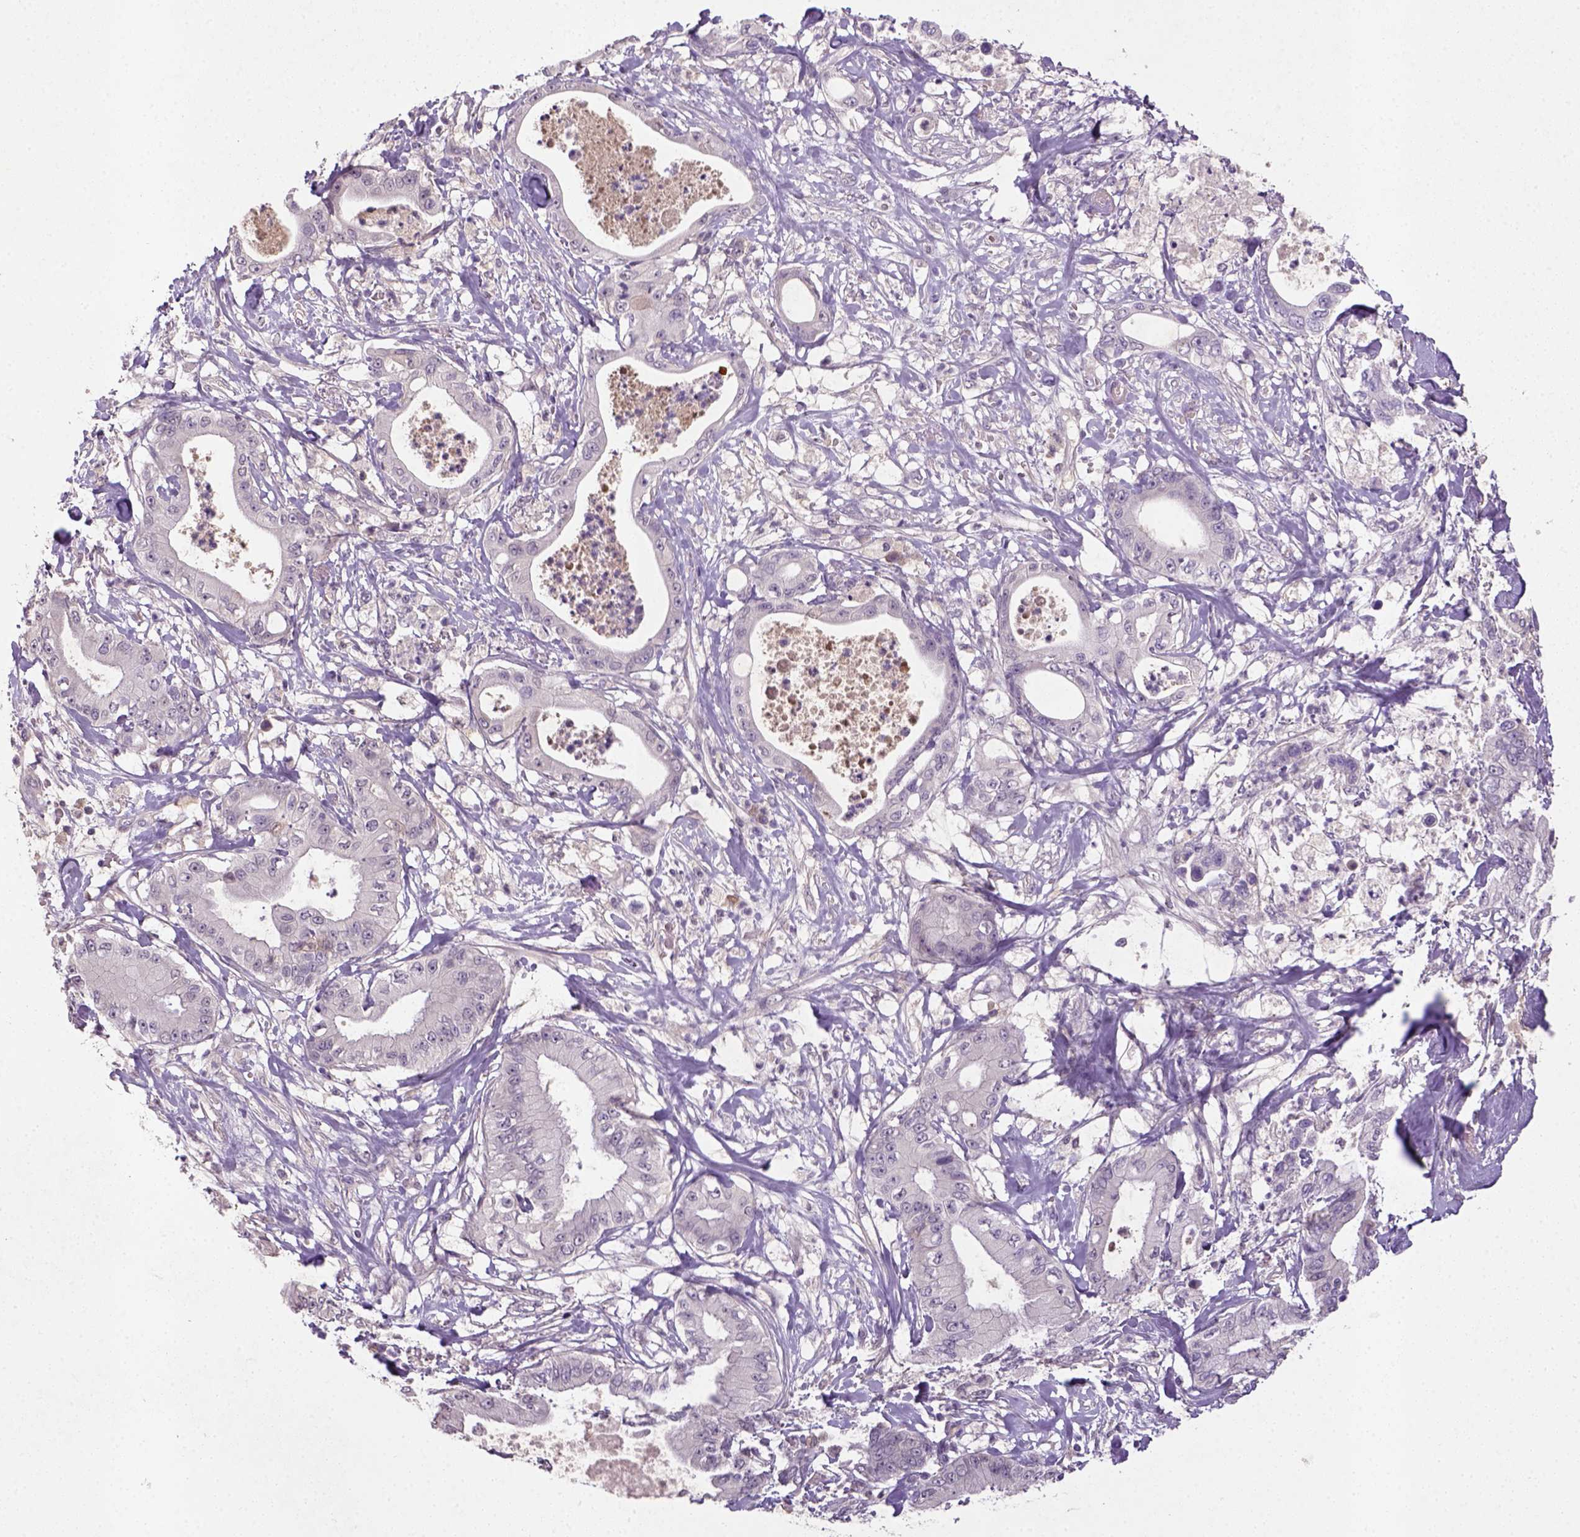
{"staining": {"intensity": "negative", "quantity": "none", "location": "none"}, "tissue": "pancreatic cancer", "cell_type": "Tumor cells", "image_type": "cancer", "snomed": [{"axis": "morphology", "description": "Adenocarcinoma, NOS"}, {"axis": "topography", "description": "Pancreas"}], "caption": "Tumor cells show no significant expression in pancreatic cancer (adenocarcinoma).", "gene": "NLGN2", "patient": {"sex": "male", "age": 71}}